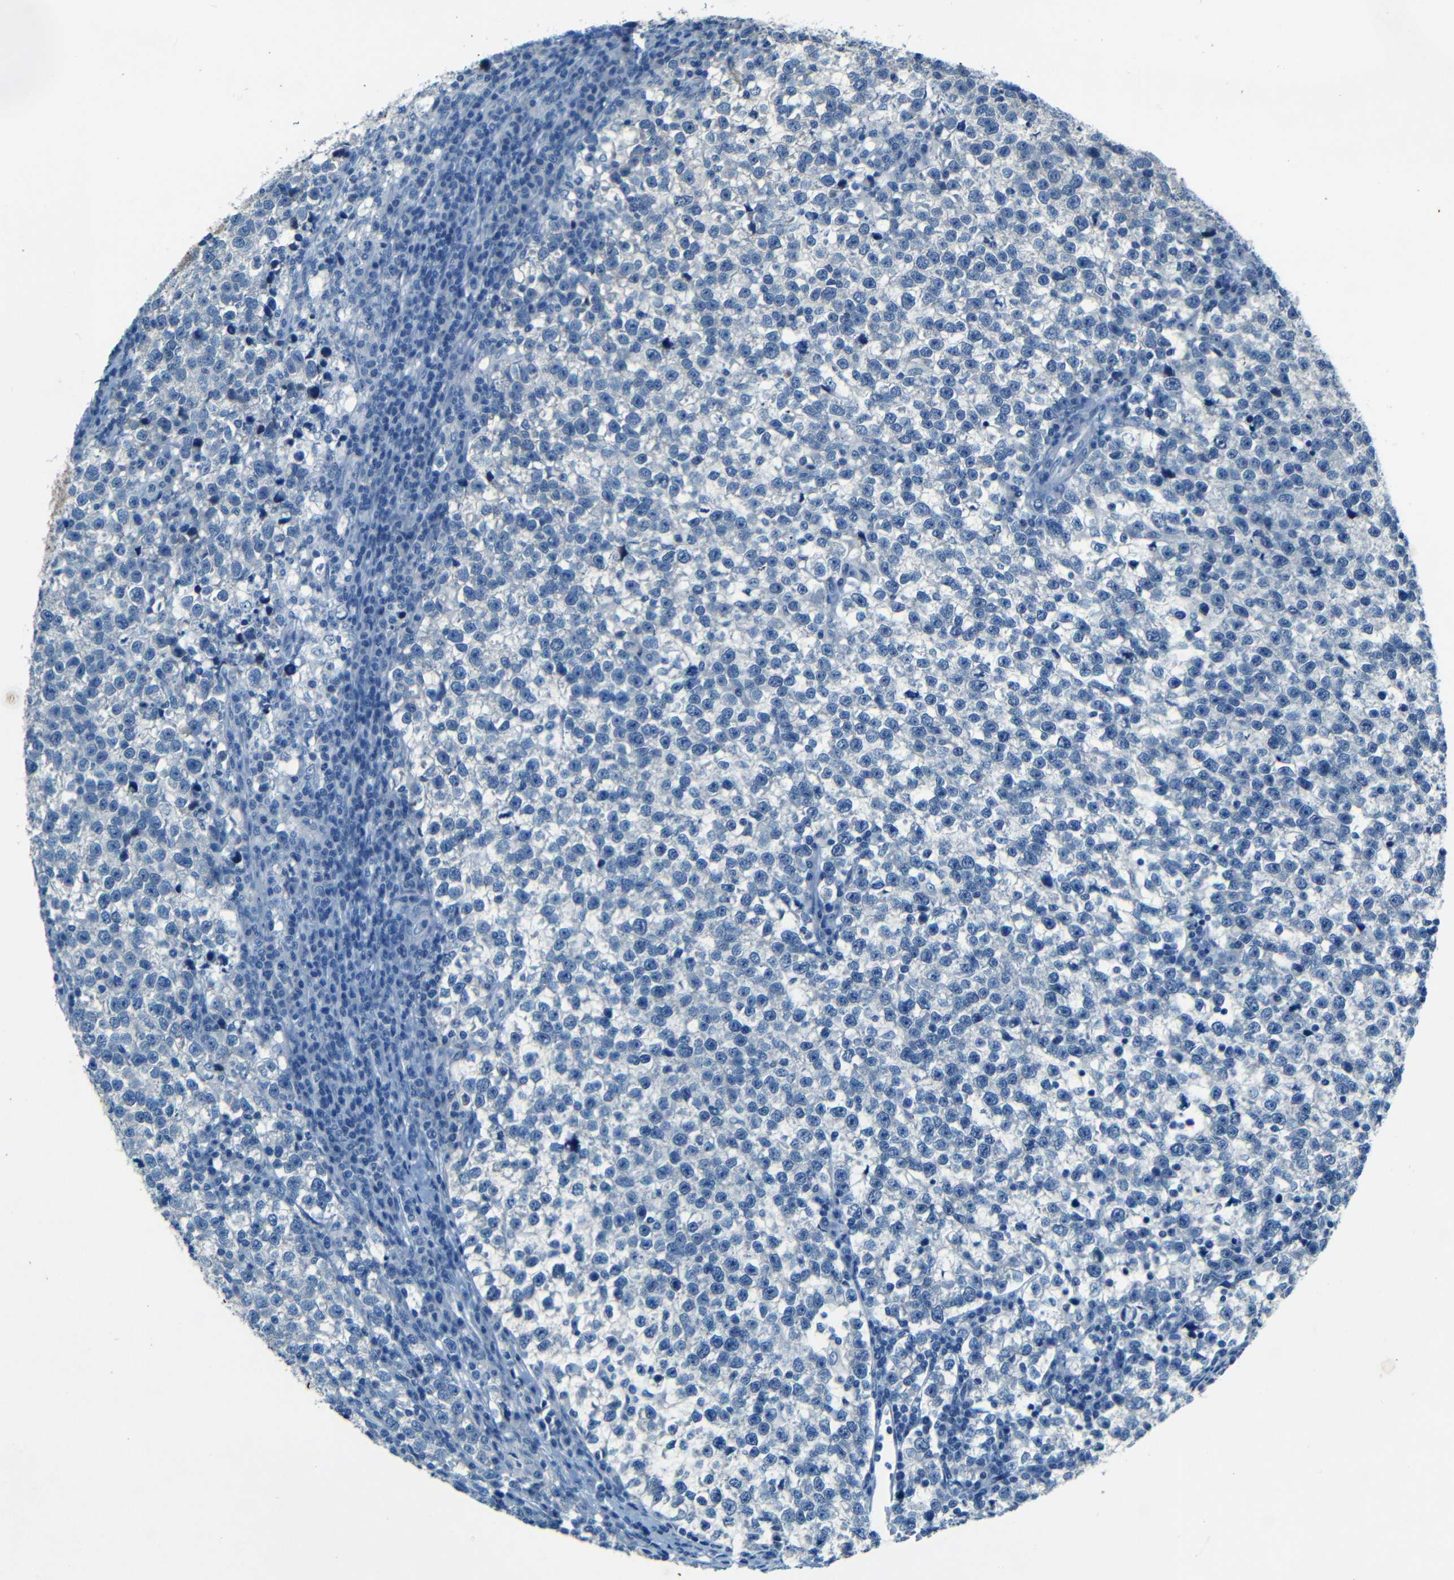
{"staining": {"intensity": "negative", "quantity": "none", "location": "none"}, "tissue": "testis cancer", "cell_type": "Tumor cells", "image_type": "cancer", "snomed": [{"axis": "morphology", "description": "Normal tissue, NOS"}, {"axis": "morphology", "description": "Seminoma, NOS"}, {"axis": "topography", "description": "Testis"}], "caption": "Immunohistochemistry image of neoplastic tissue: seminoma (testis) stained with DAB (3,3'-diaminobenzidine) shows no significant protein staining in tumor cells.", "gene": "ZMAT1", "patient": {"sex": "male", "age": 43}}